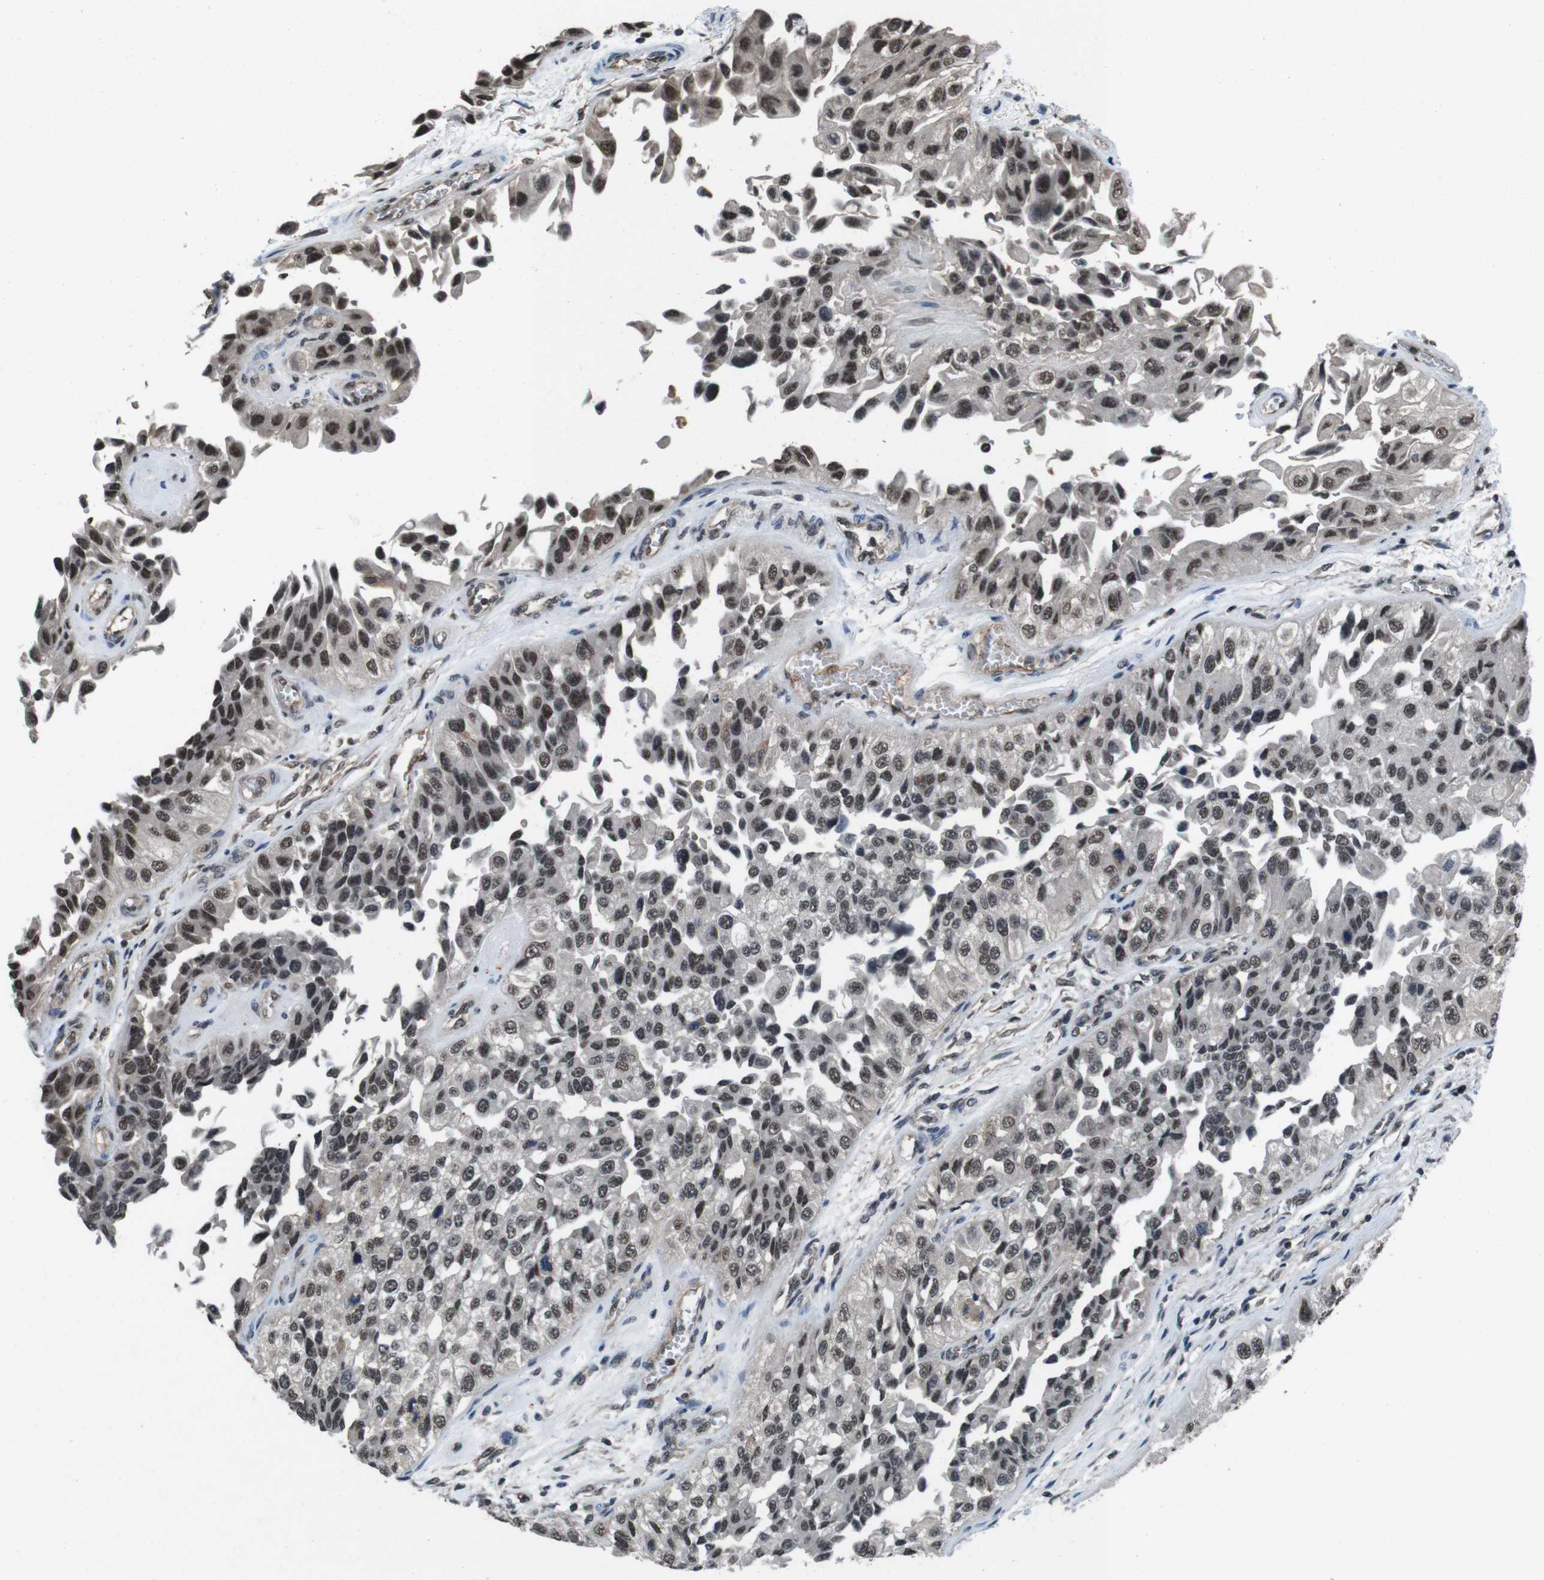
{"staining": {"intensity": "moderate", "quantity": ">75%", "location": "nuclear"}, "tissue": "urothelial cancer", "cell_type": "Tumor cells", "image_type": "cancer", "snomed": [{"axis": "morphology", "description": "Urothelial carcinoma, High grade"}, {"axis": "topography", "description": "Kidney"}, {"axis": "topography", "description": "Urinary bladder"}], "caption": "Immunohistochemistry (DAB) staining of high-grade urothelial carcinoma reveals moderate nuclear protein expression in about >75% of tumor cells.", "gene": "NR4A2", "patient": {"sex": "male", "age": 77}}